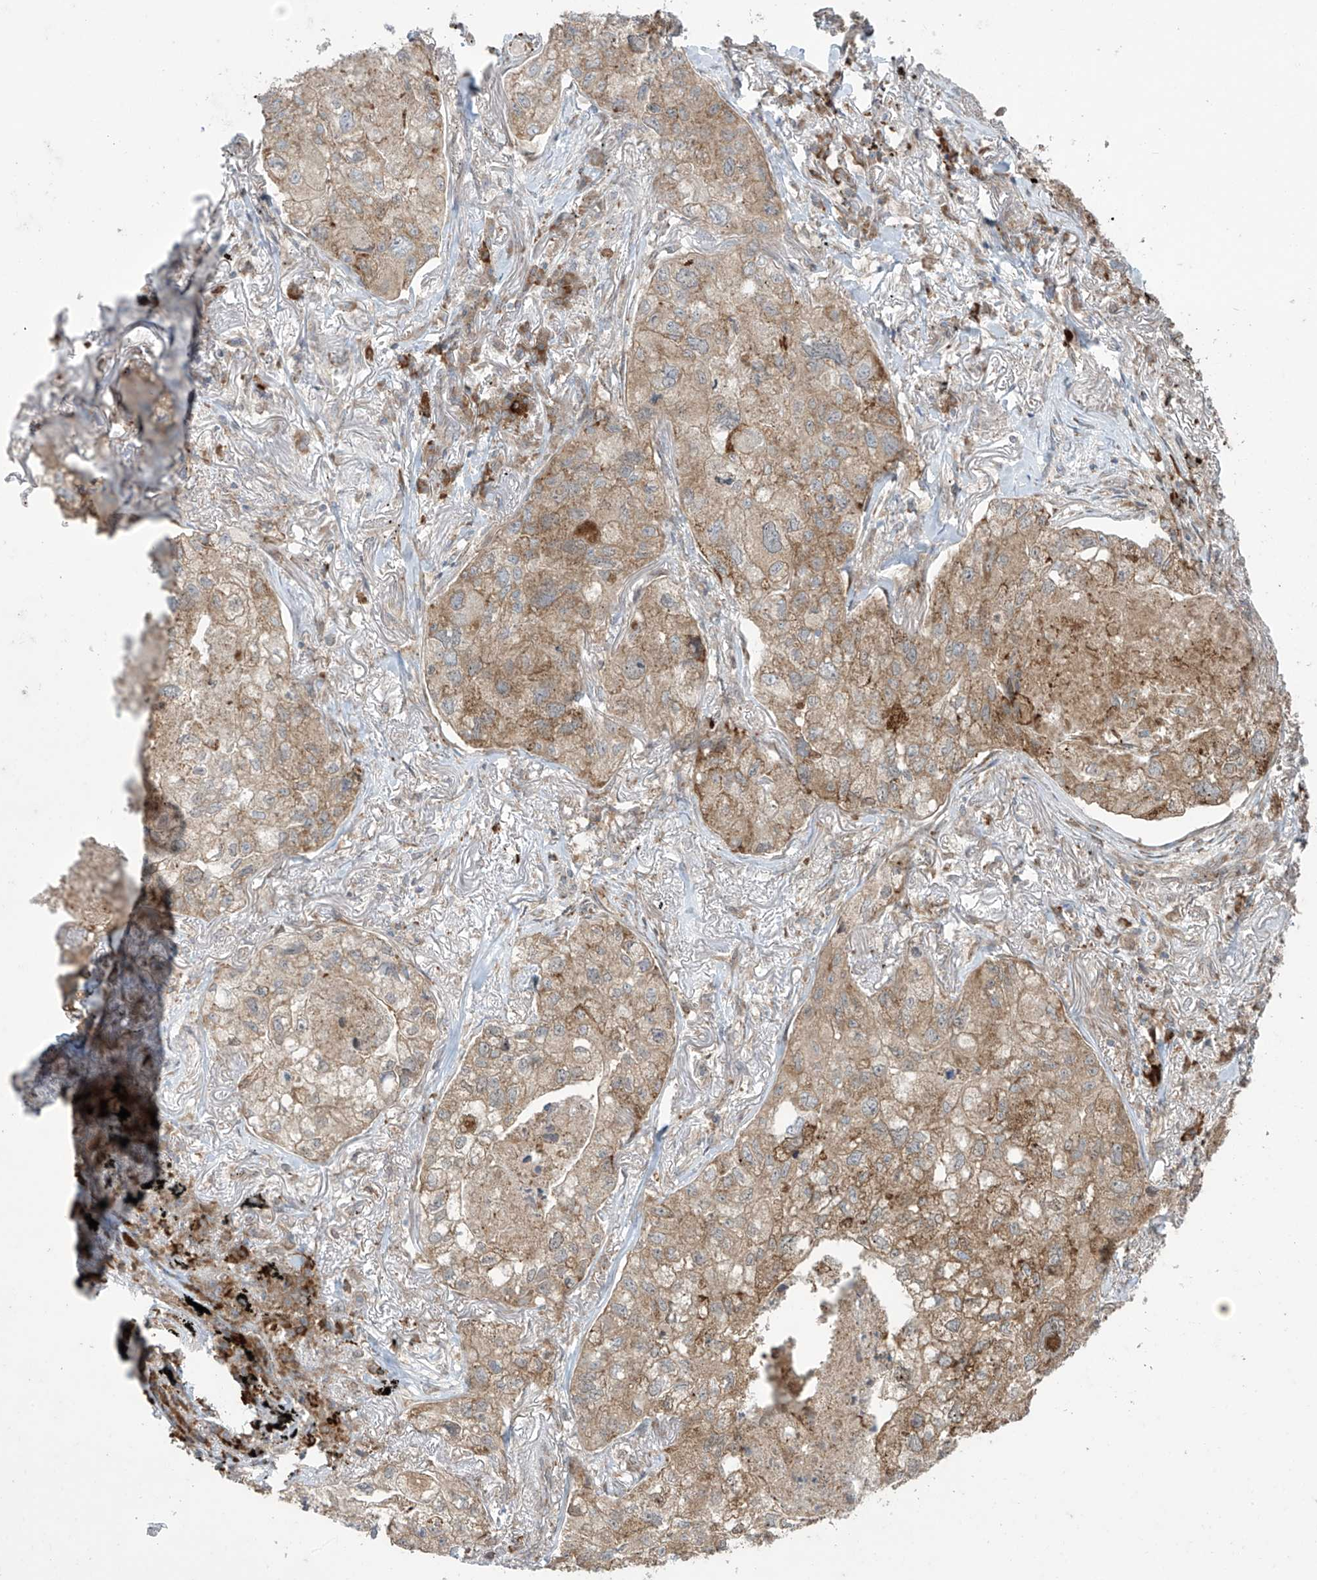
{"staining": {"intensity": "moderate", "quantity": ">75%", "location": "cytoplasmic/membranous"}, "tissue": "lung cancer", "cell_type": "Tumor cells", "image_type": "cancer", "snomed": [{"axis": "morphology", "description": "Adenocarcinoma, NOS"}, {"axis": "topography", "description": "Lung"}], "caption": "Lung cancer stained with a protein marker demonstrates moderate staining in tumor cells.", "gene": "PPAT", "patient": {"sex": "male", "age": 65}}